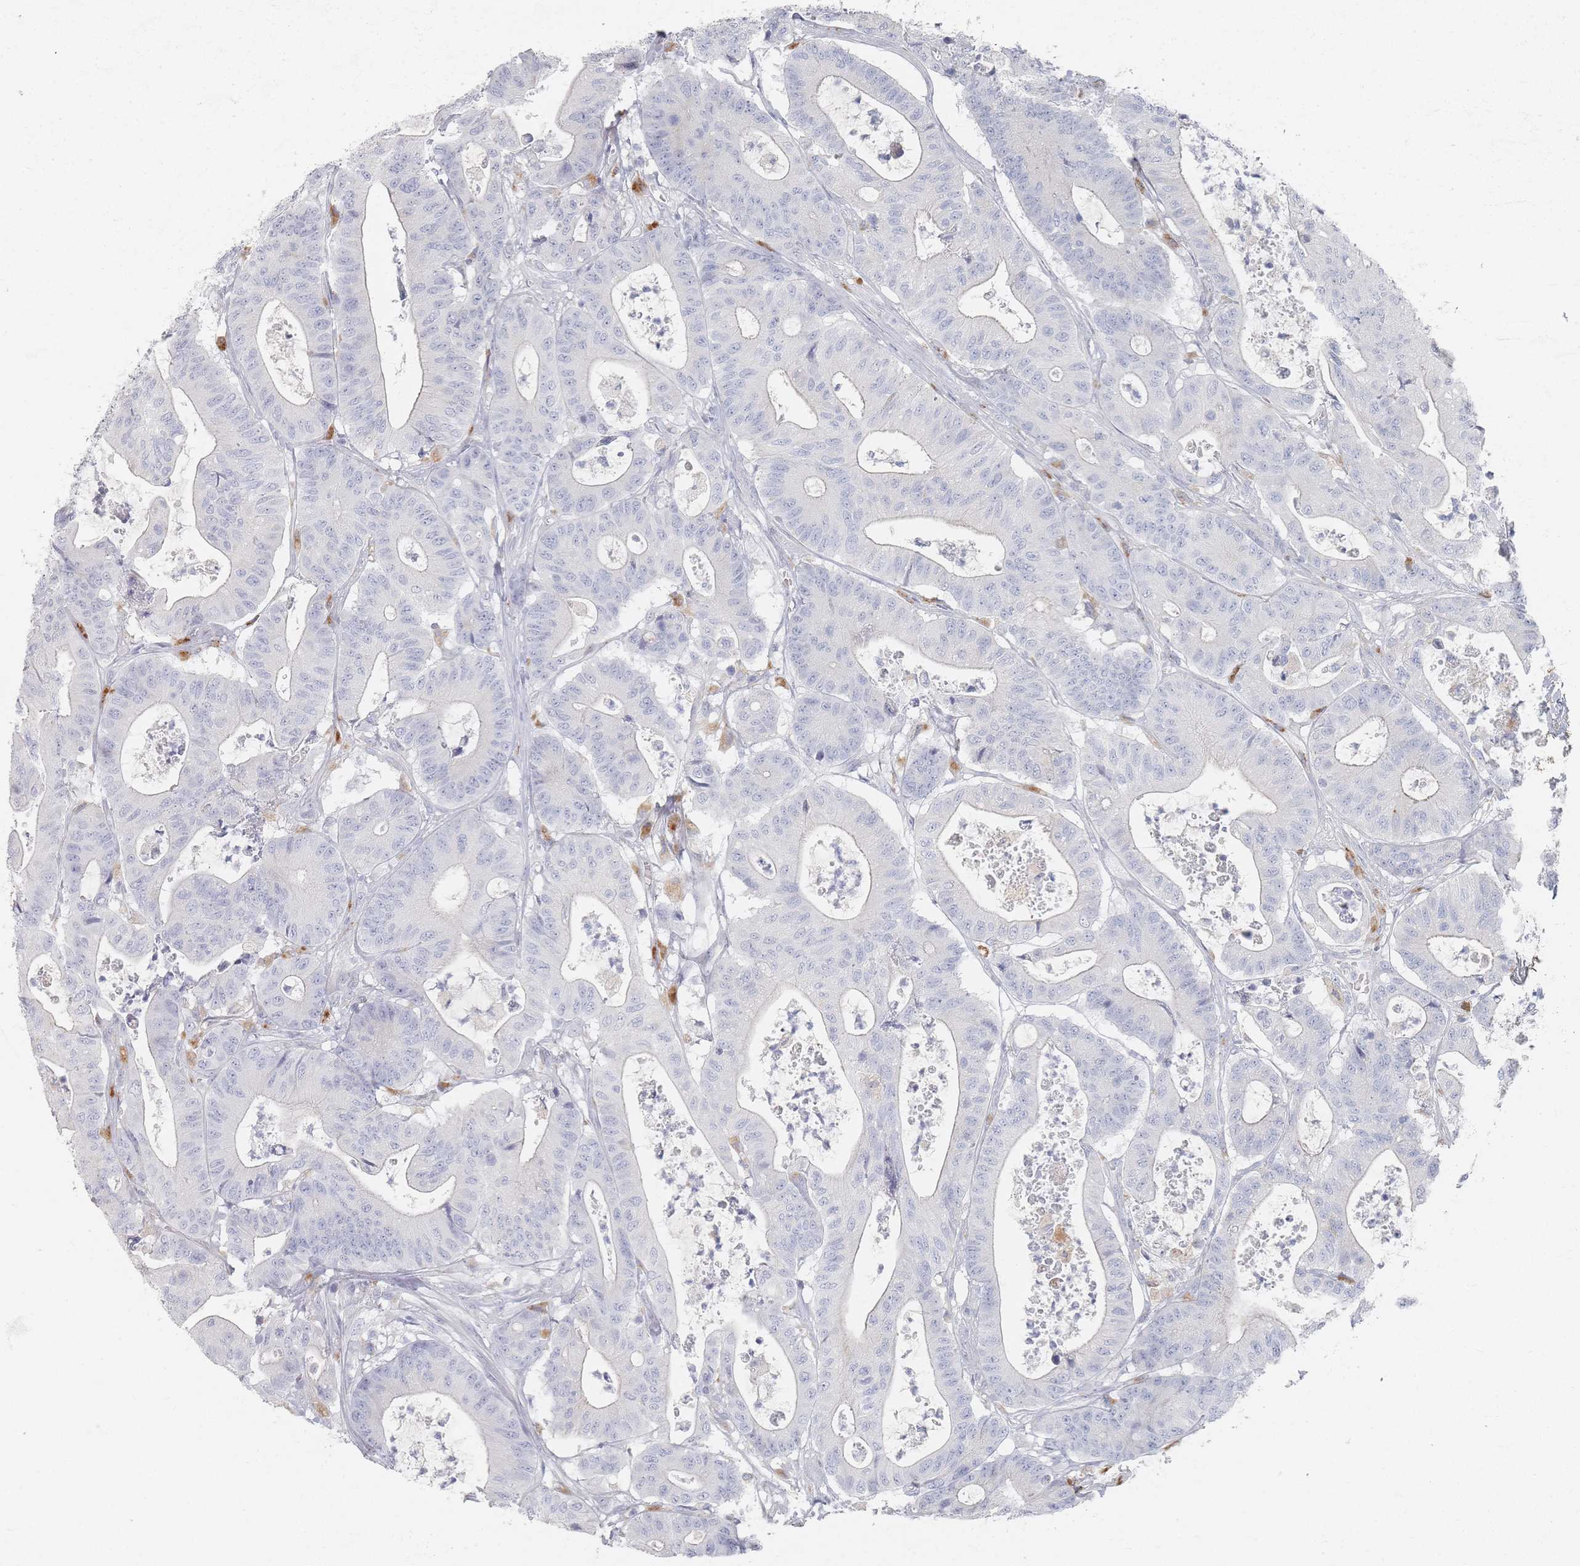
{"staining": {"intensity": "negative", "quantity": "none", "location": "none"}, "tissue": "colorectal cancer", "cell_type": "Tumor cells", "image_type": "cancer", "snomed": [{"axis": "morphology", "description": "Adenocarcinoma, NOS"}, {"axis": "topography", "description": "Colon"}], "caption": "Immunohistochemistry (IHC) of human colorectal adenocarcinoma shows no staining in tumor cells.", "gene": "SLC2A11", "patient": {"sex": "female", "age": 84}}